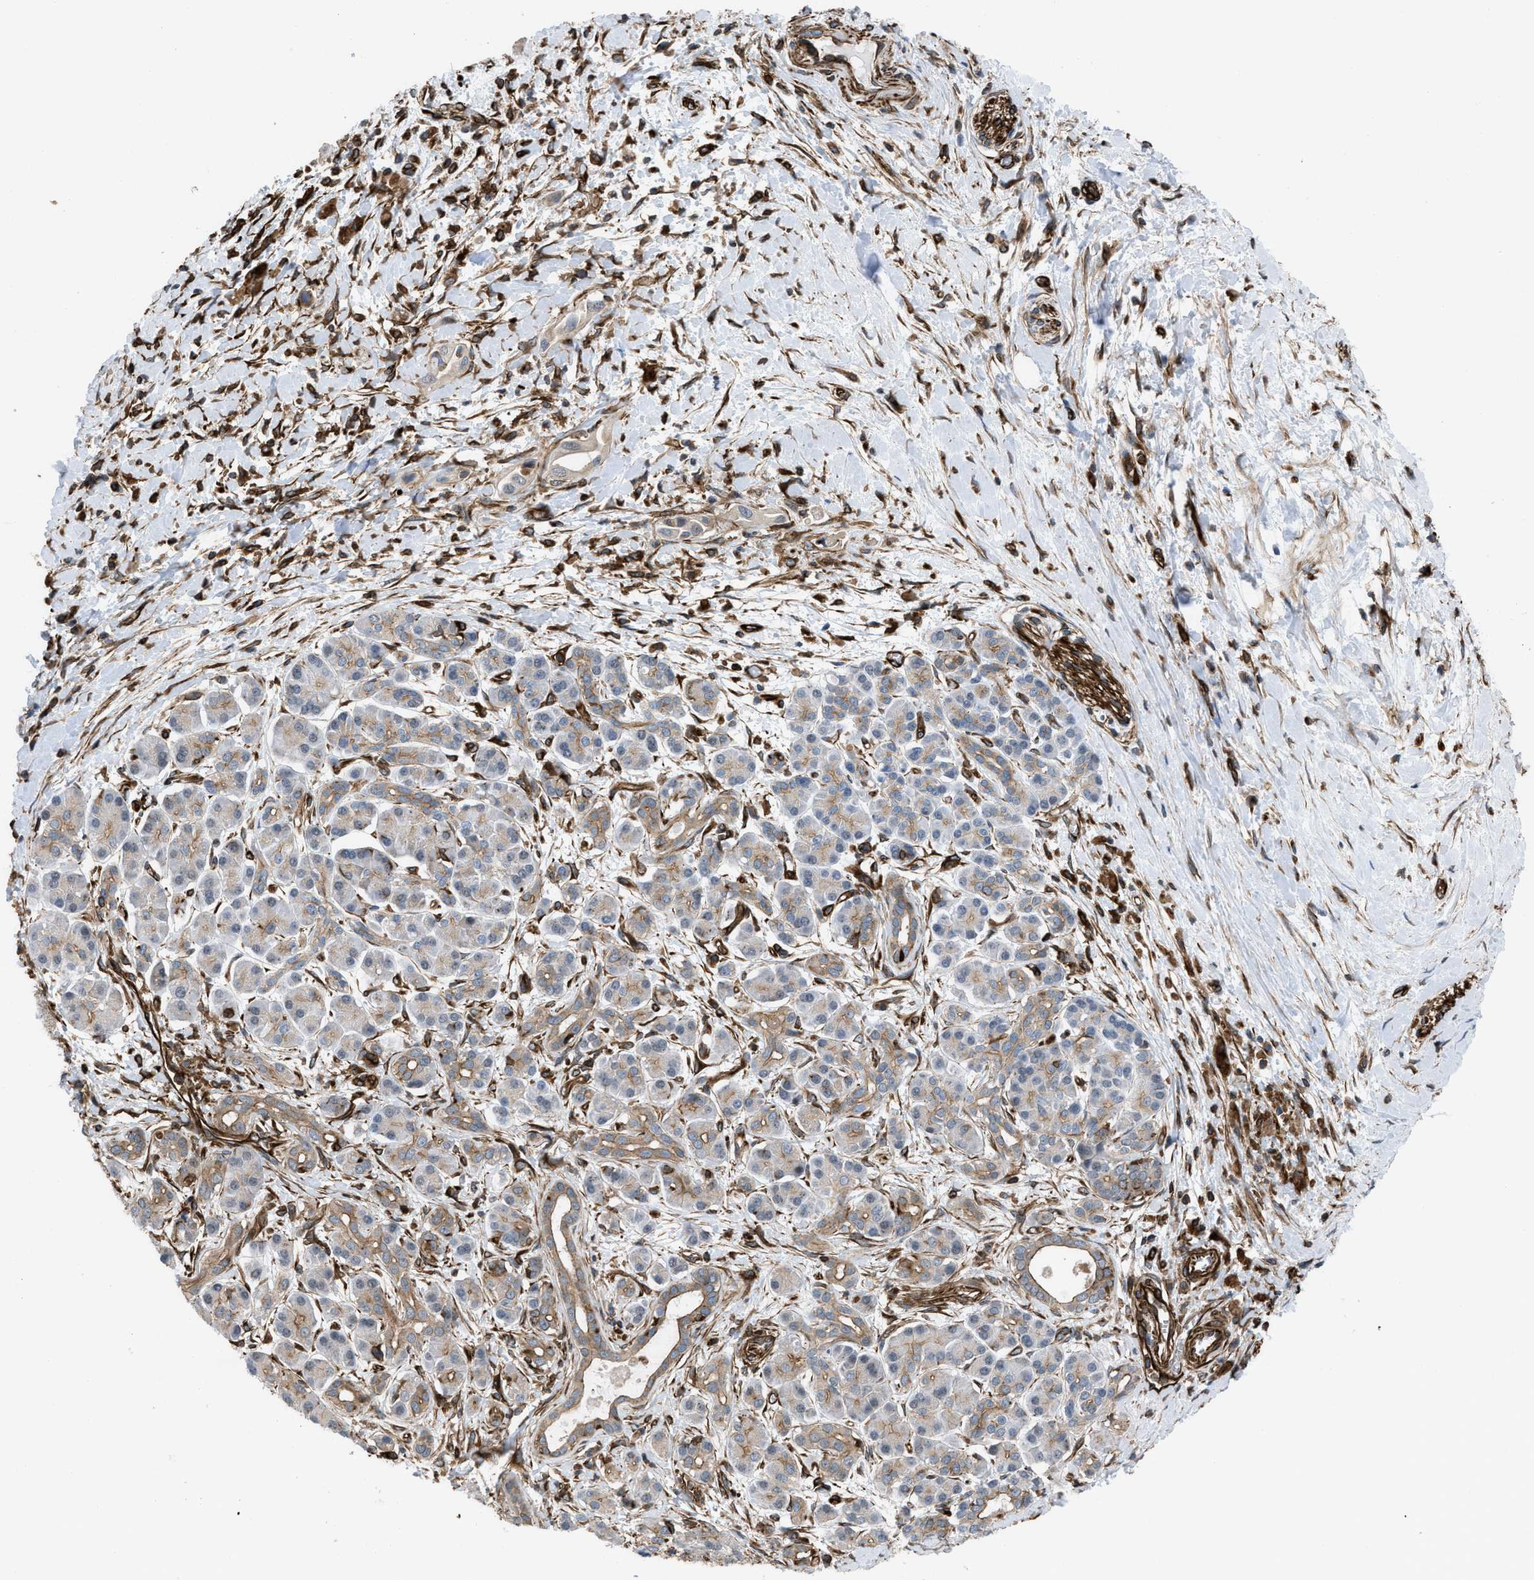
{"staining": {"intensity": "moderate", "quantity": "<25%", "location": "cytoplasmic/membranous"}, "tissue": "pancreatic cancer", "cell_type": "Tumor cells", "image_type": "cancer", "snomed": [{"axis": "morphology", "description": "Adenocarcinoma, NOS"}, {"axis": "topography", "description": "Pancreas"}], "caption": "Immunohistochemistry (IHC) (DAB) staining of human pancreatic cancer displays moderate cytoplasmic/membranous protein staining in about <25% of tumor cells. Using DAB (brown) and hematoxylin (blue) stains, captured at high magnification using brightfield microscopy.", "gene": "PTPRE", "patient": {"sex": "male", "age": 55}}